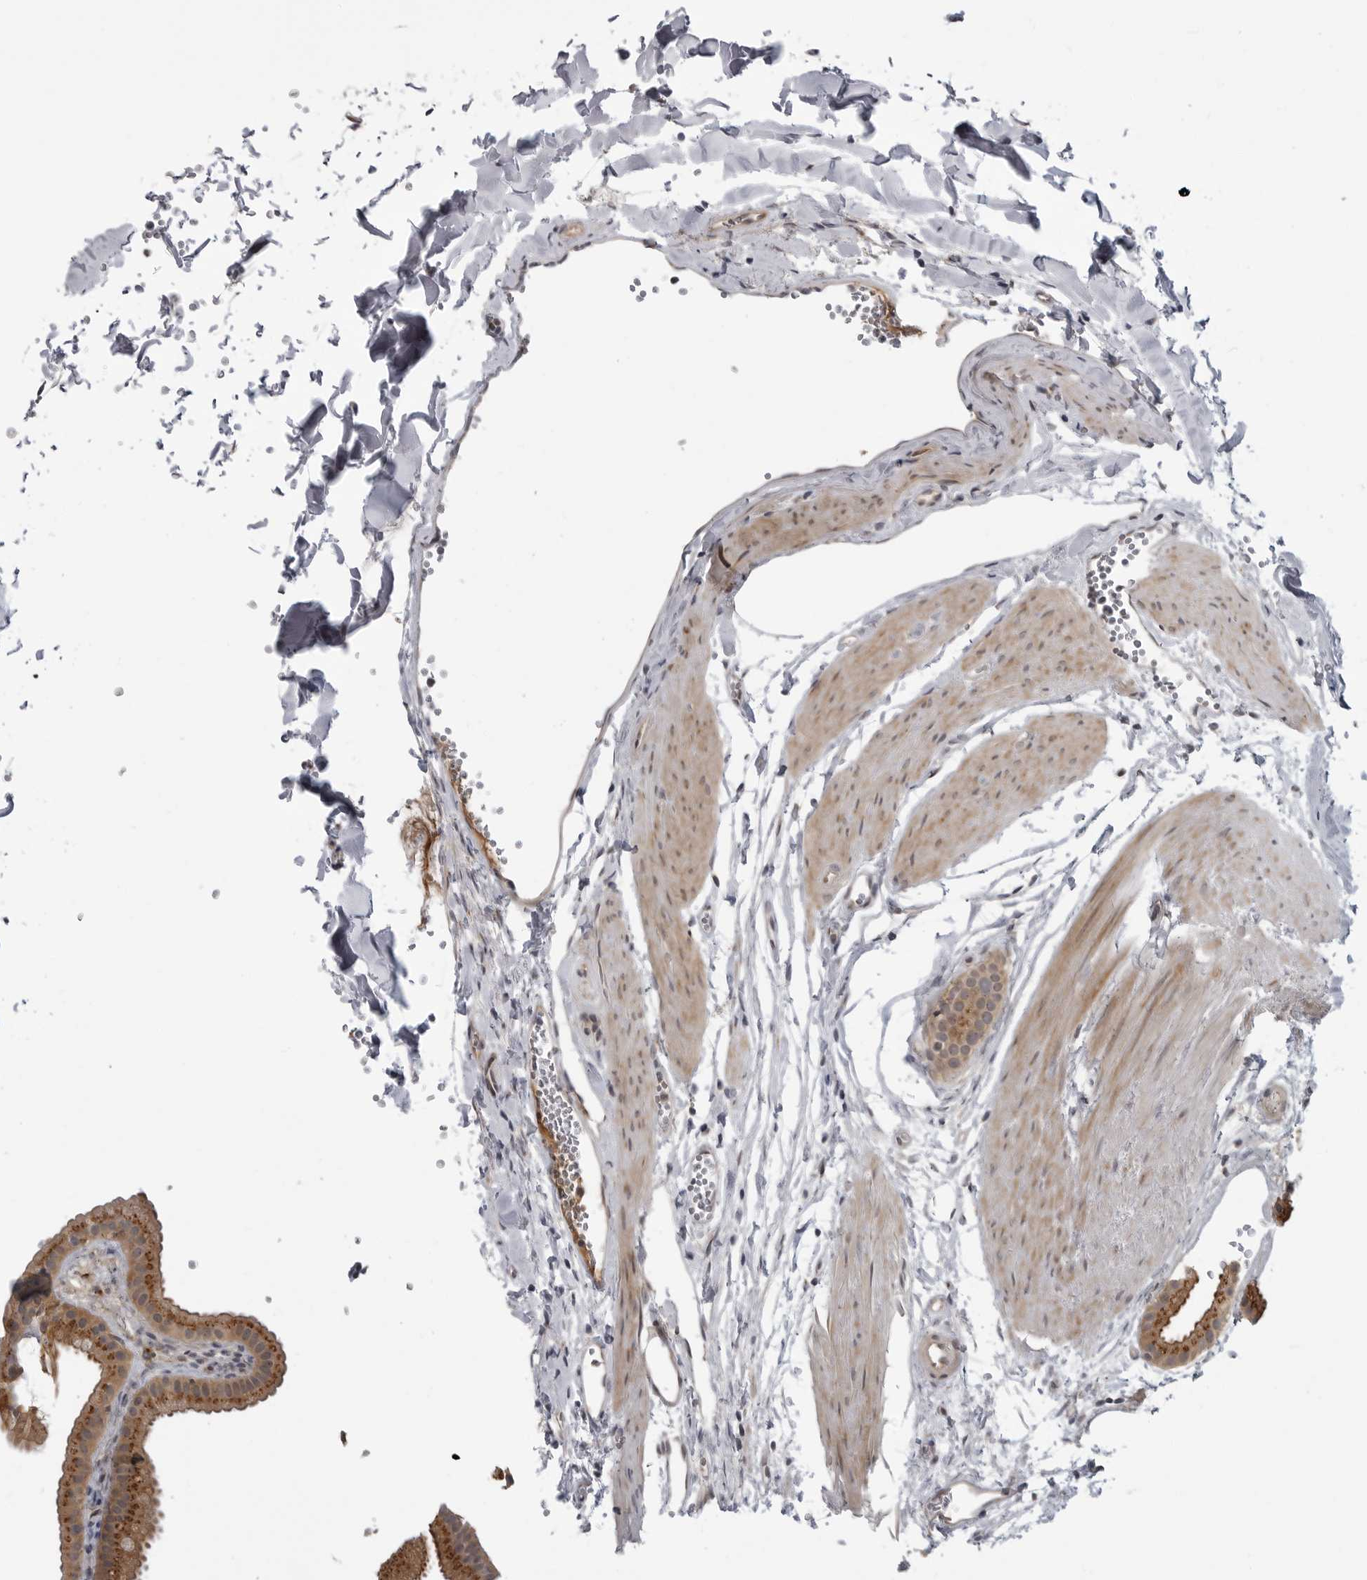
{"staining": {"intensity": "moderate", "quantity": ">75%", "location": "cytoplasmic/membranous"}, "tissue": "gallbladder", "cell_type": "Glandular cells", "image_type": "normal", "snomed": [{"axis": "morphology", "description": "Normal tissue, NOS"}, {"axis": "topography", "description": "Gallbladder"}], "caption": "The immunohistochemical stain shows moderate cytoplasmic/membranous positivity in glandular cells of normal gallbladder.", "gene": "LRRC45", "patient": {"sex": "female", "age": 64}}